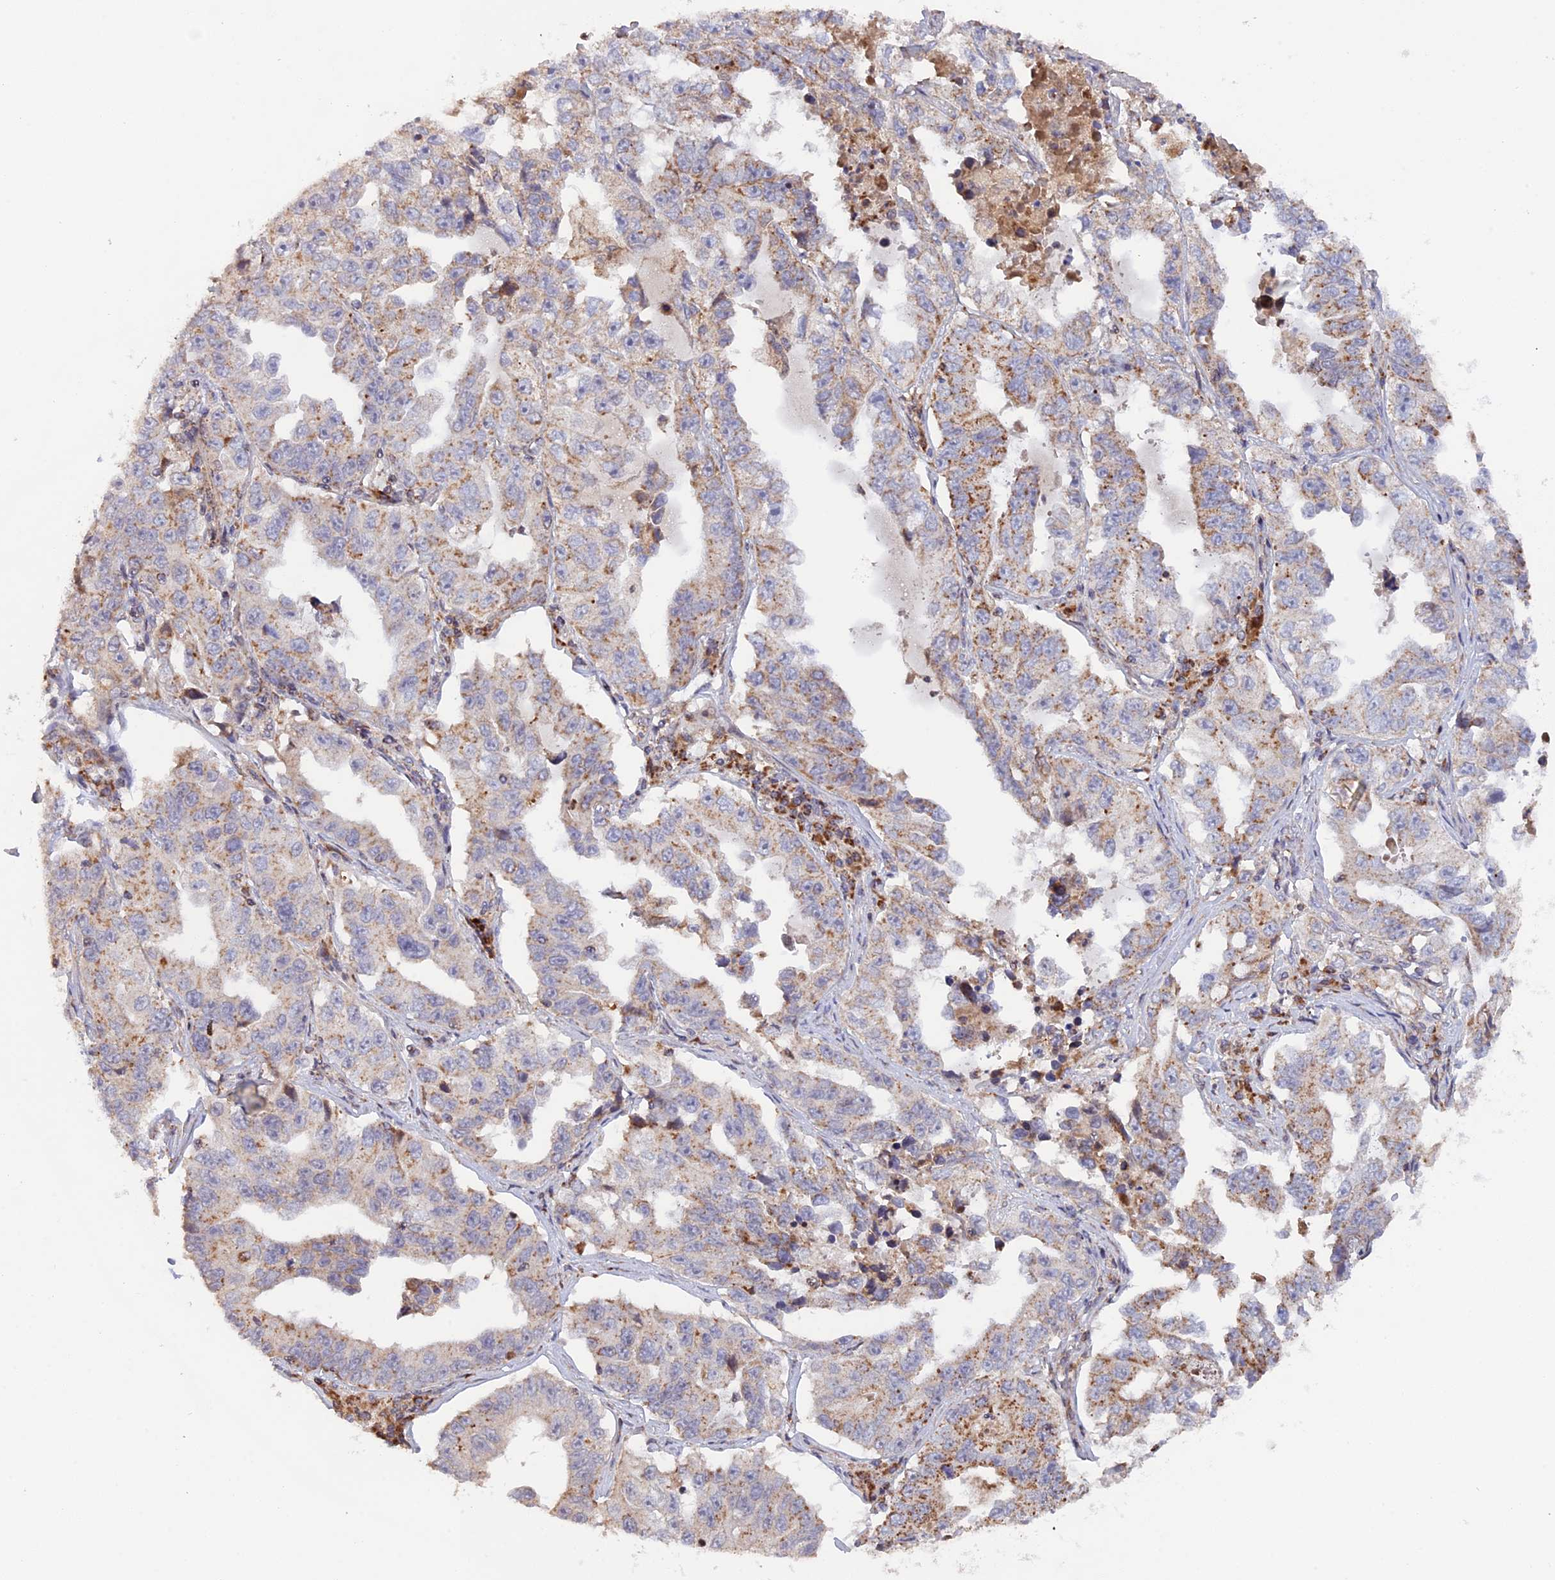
{"staining": {"intensity": "moderate", "quantity": "<25%", "location": "cytoplasmic/membranous"}, "tissue": "lung cancer", "cell_type": "Tumor cells", "image_type": "cancer", "snomed": [{"axis": "morphology", "description": "Adenocarcinoma, NOS"}, {"axis": "topography", "description": "Lung"}], "caption": "Lung adenocarcinoma stained for a protein shows moderate cytoplasmic/membranous positivity in tumor cells.", "gene": "MPV17L", "patient": {"sex": "female", "age": 51}}